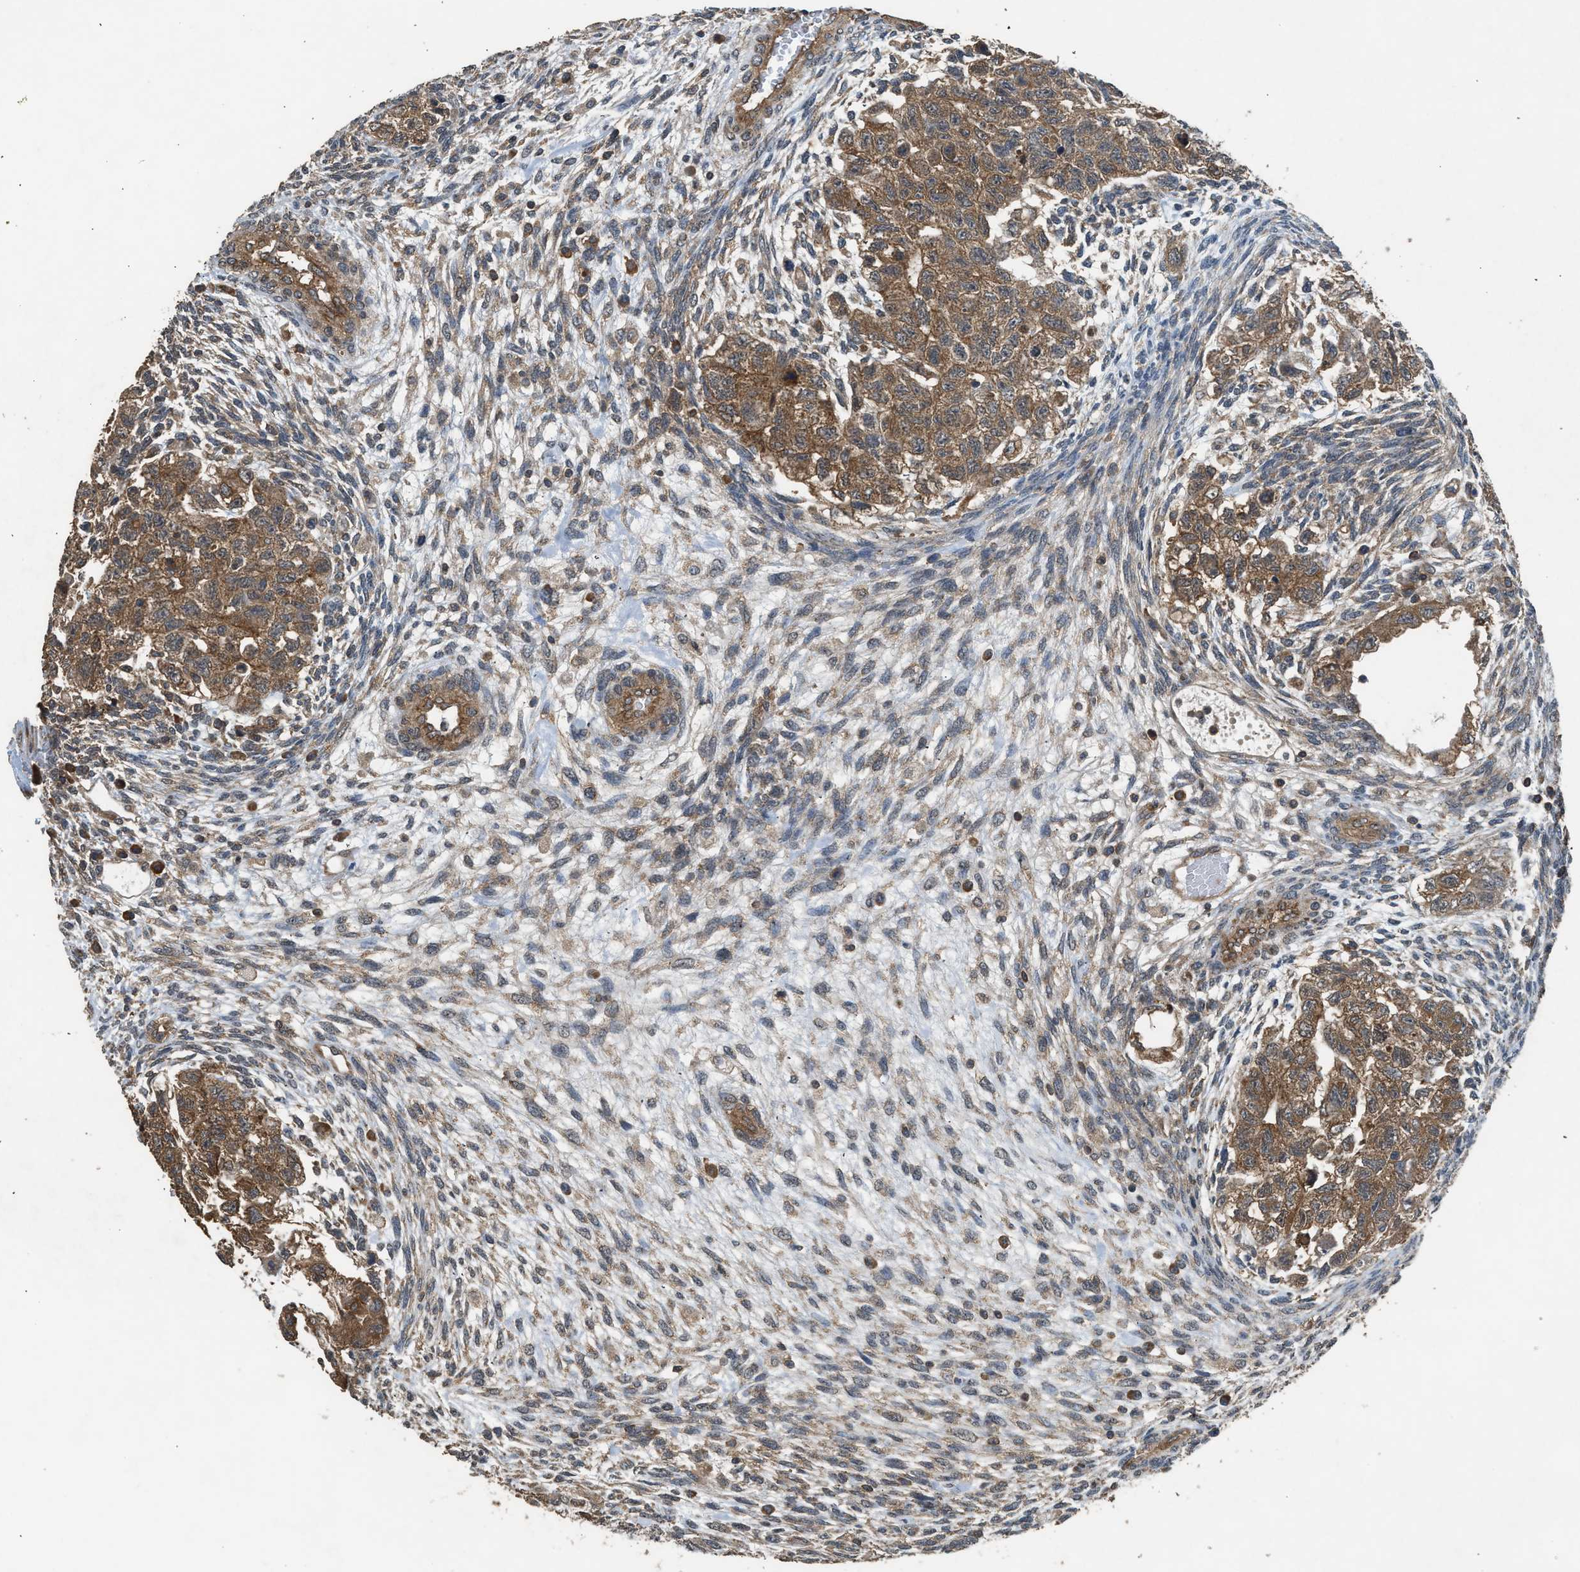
{"staining": {"intensity": "moderate", "quantity": ">75%", "location": "cytoplasmic/membranous"}, "tissue": "testis cancer", "cell_type": "Tumor cells", "image_type": "cancer", "snomed": [{"axis": "morphology", "description": "Normal tissue, NOS"}, {"axis": "morphology", "description": "Carcinoma, Embryonal, NOS"}, {"axis": "topography", "description": "Testis"}], "caption": "A brown stain labels moderate cytoplasmic/membranous expression of a protein in human testis embryonal carcinoma tumor cells. (brown staining indicates protein expression, while blue staining denotes nuclei).", "gene": "HIP1R", "patient": {"sex": "male", "age": 36}}